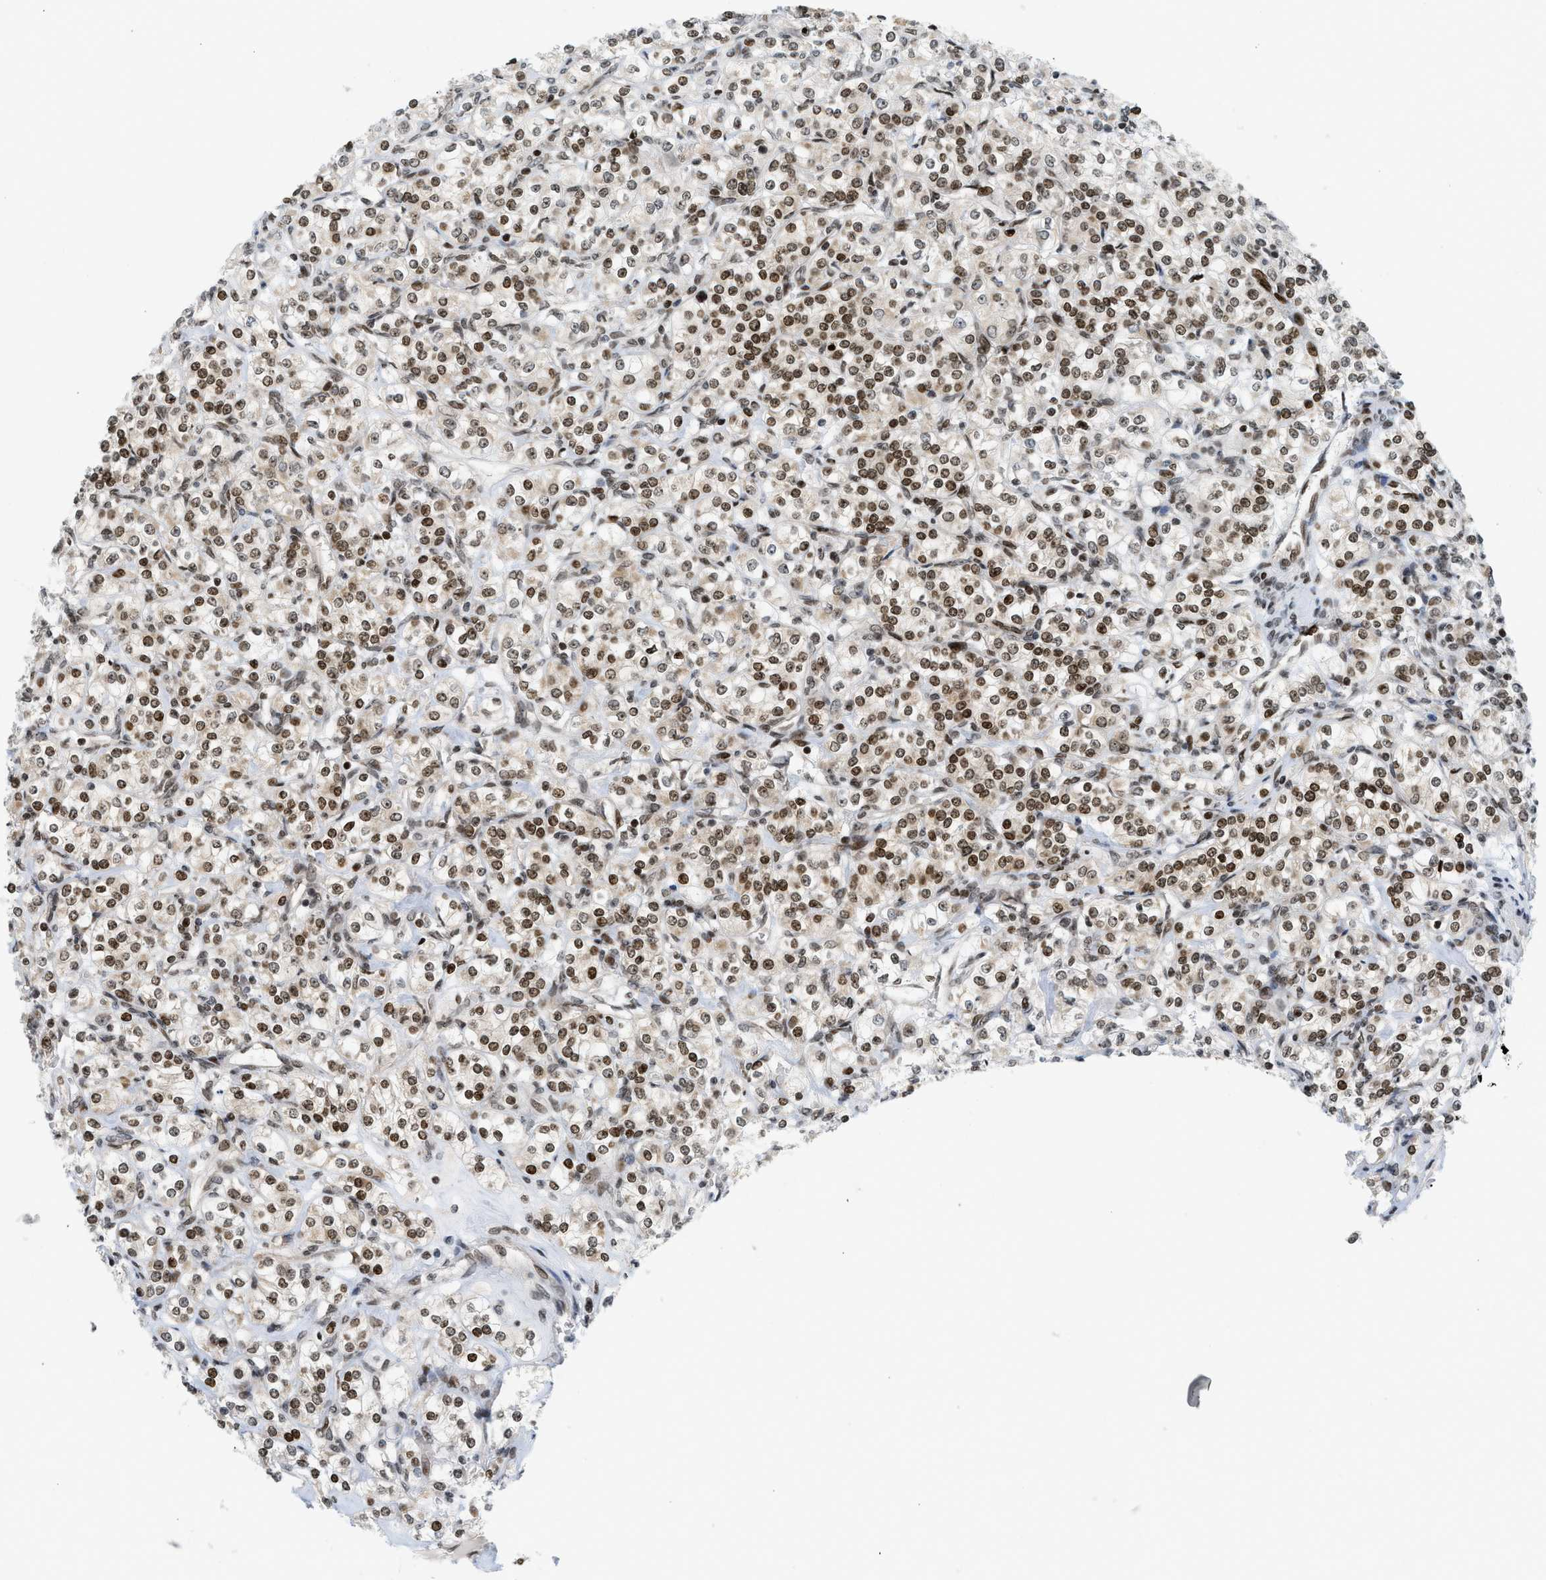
{"staining": {"intensity": "strong", "quantity": ">75%", "location": "nuclear"}, "tissue": "renal cancer", "cell_type": "Tumor cells", "image_type": "cancer", "snomed": [{"axis": "morphology", "description": "Adenocarcinoma, NOS"}, {"axis": "topography", "description": "Kidney"}], "caption": "Tumor cells demonstrate strong nuclear expression in approximately >75% of cells in renal cancer (adenocarcinoma).", "gene": "ZNF22", "patient": {"sex": "male", "age": 77}}